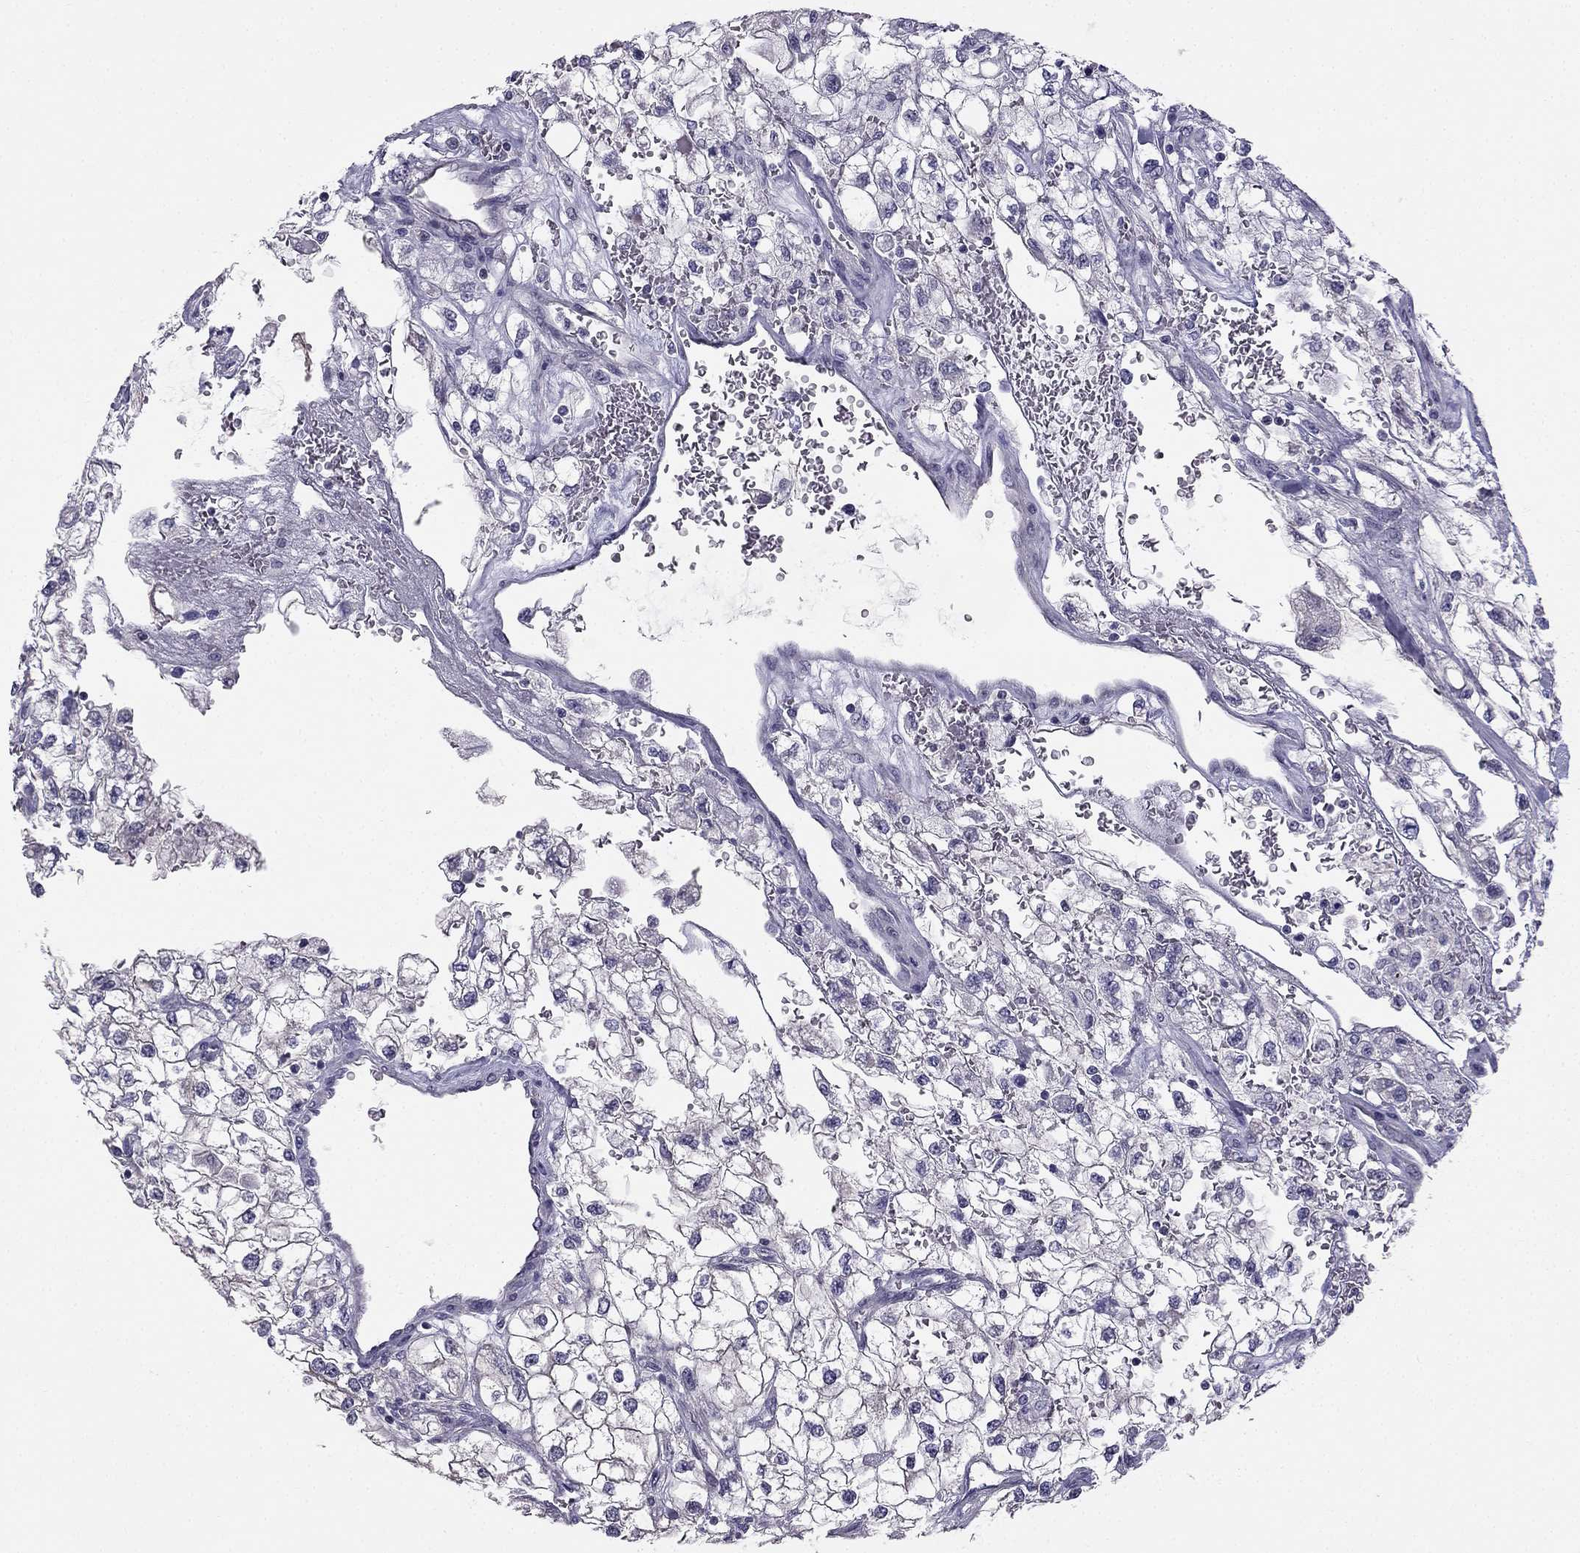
{"staining": {"intensity": "negative", "quantity": "none", "location": "none"}, "tissue": "renal cancer", "cell_type": "Tumor cells", "image_type": "cancer", "snomed": [{"axis": "morphology", "description": "Adenocarcinoma, NOS"}, {"axis": "topography", "description": "Kidney"}], "caption": "This photomicrograph is of renal adenocarcinoma stained with IHC to label a protein in brown with the nuclei are counter-stained blue. There is no staining in tumor cells.", "gene": "HSFX1", "patient": {"sex": "male", "age": 59}}